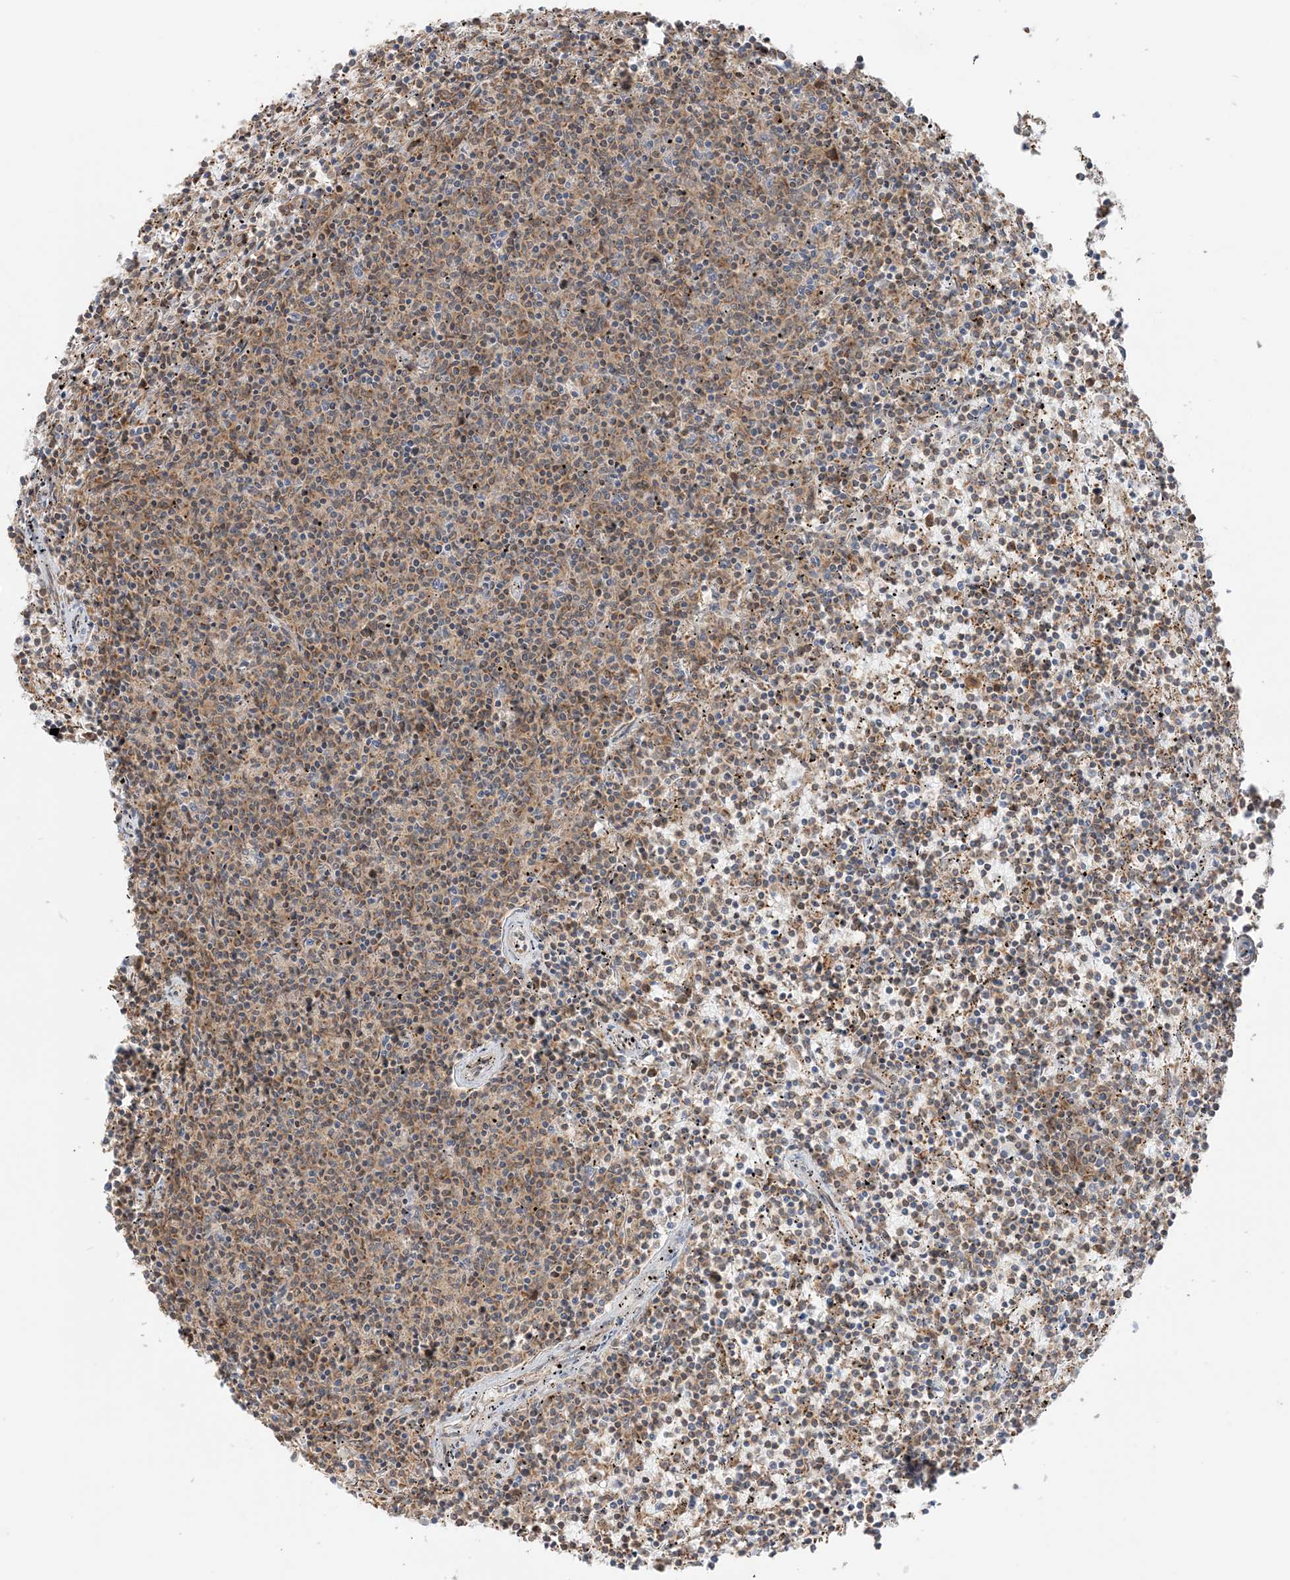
{"staining": {"intensity": "moderate", "quantity": ">75%", "location": "cytoplasmic/membranous"}, "tissue": "lymphoma", "cell_type": "Tumor cells", "image_type": "cancer", "snomed": [{"axis": "morphology", "description": "Malignant lymphoma, non-Hodgkin's type, Low grade"}, {"axis": "topography", "description": "Spleen"}], "caption": "Immunohistochemical staining of human low-grade malignant lymphoma, non-Hodgkin's type displays moderate cytoplasmic/membranous protein expression in approximately >75% of tumor cells.", "gene": "N4BP3", "patient": {"sex": "female", "age": 50}}